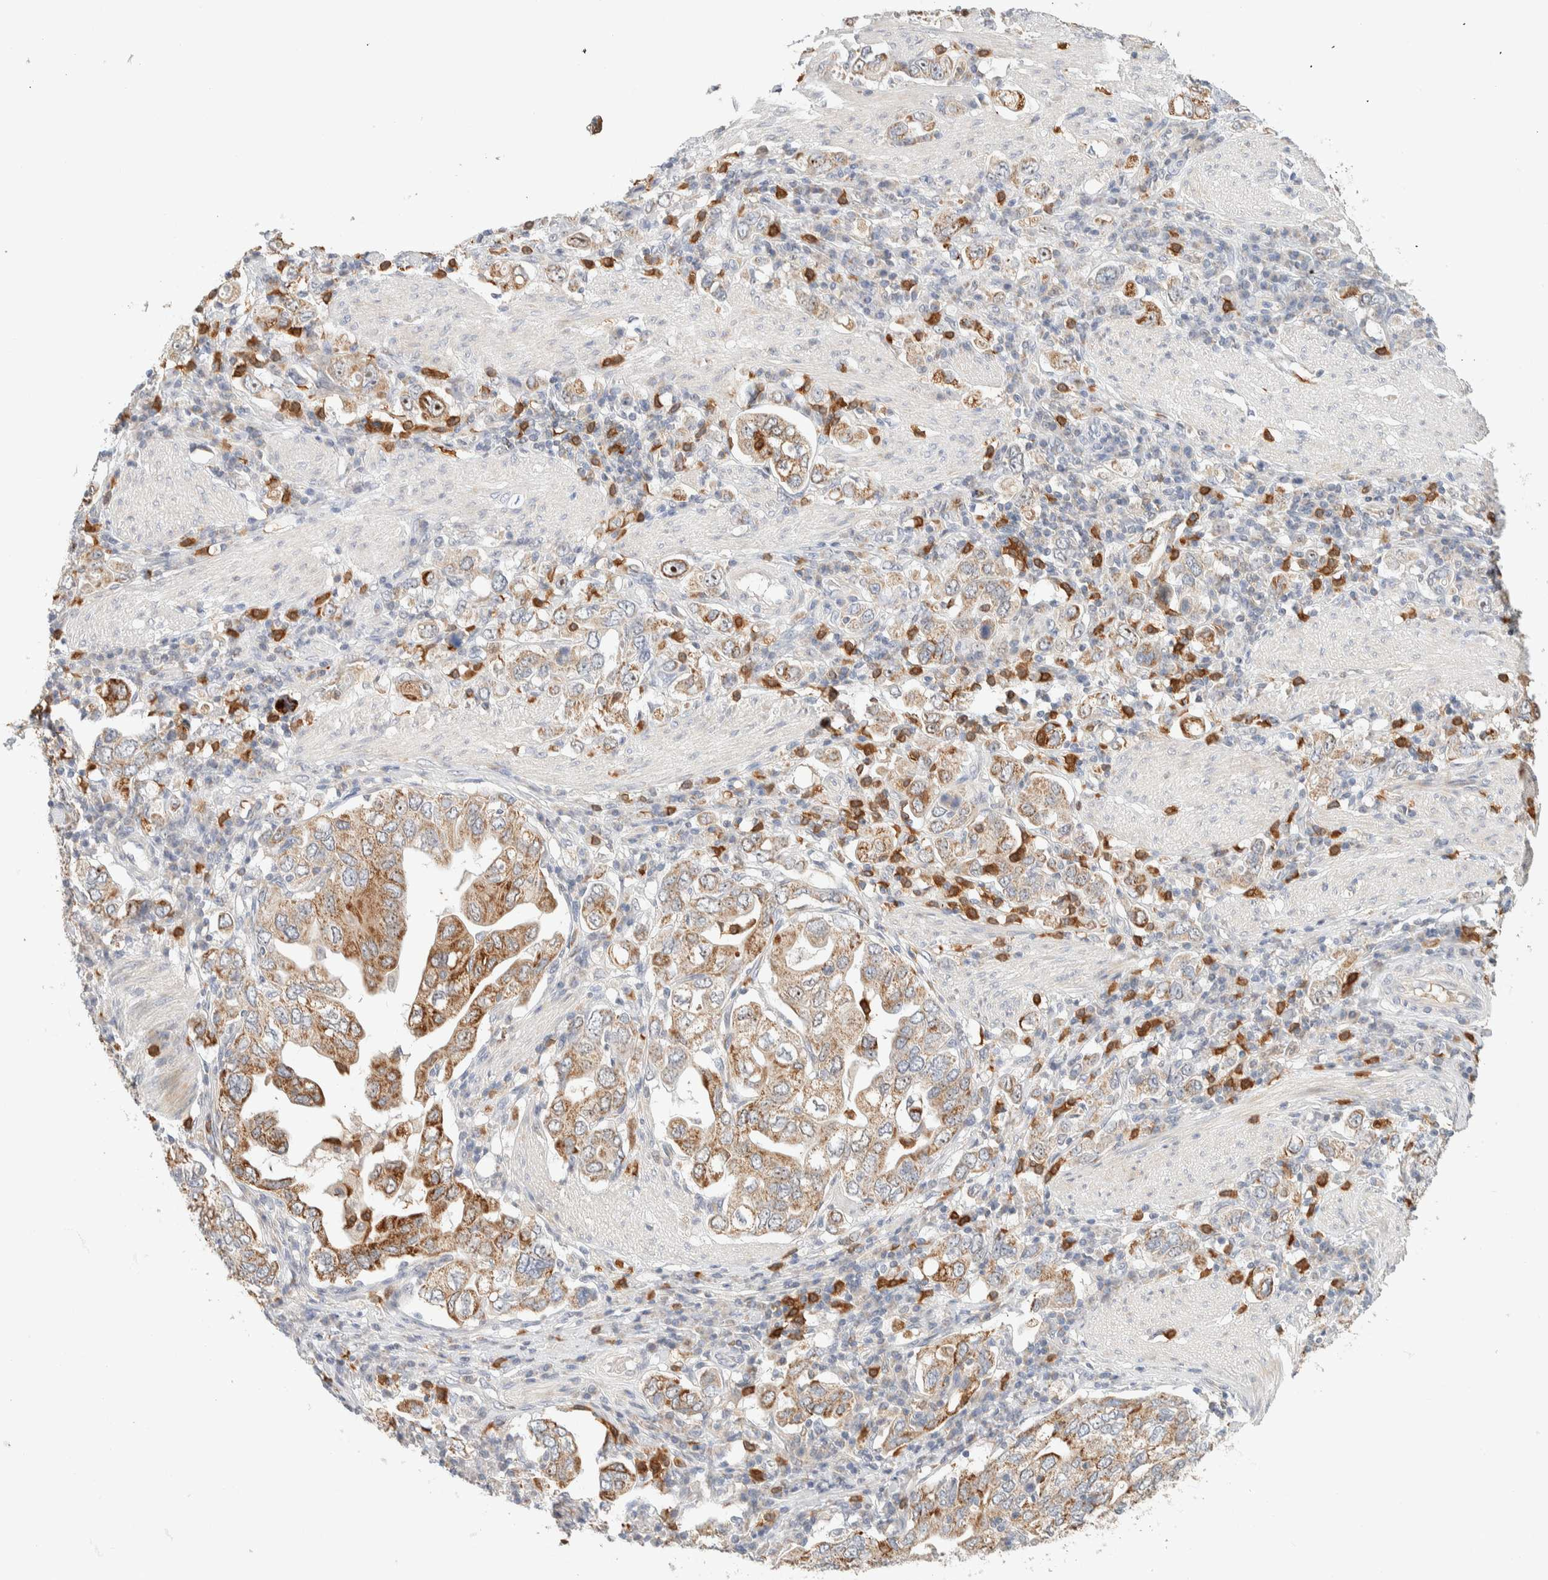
{"staining": {"intensity": "moderate", "quantity": ">75%", "location": "cytoplasmic/membranous"}, "tissue": "stomach cancer", "cell_type": "Tumor cells", "image_type": "cancer", "snomed": [{"axis": "morphology", "description": "Adenocarcinoma, NOS"}, {"axis": "topography", "description": "Stomach, upper"}], "caption": "An immunohistochemistry (IHC) image of neoplastic tissue is shown. Protein staining in brown highlights moderate cytoplasmic/membranous positivity in stomach adenocarcinoma within tumor cells.", "gene": "HDHD3", "patient": {"sex": "male", "age": 62}}